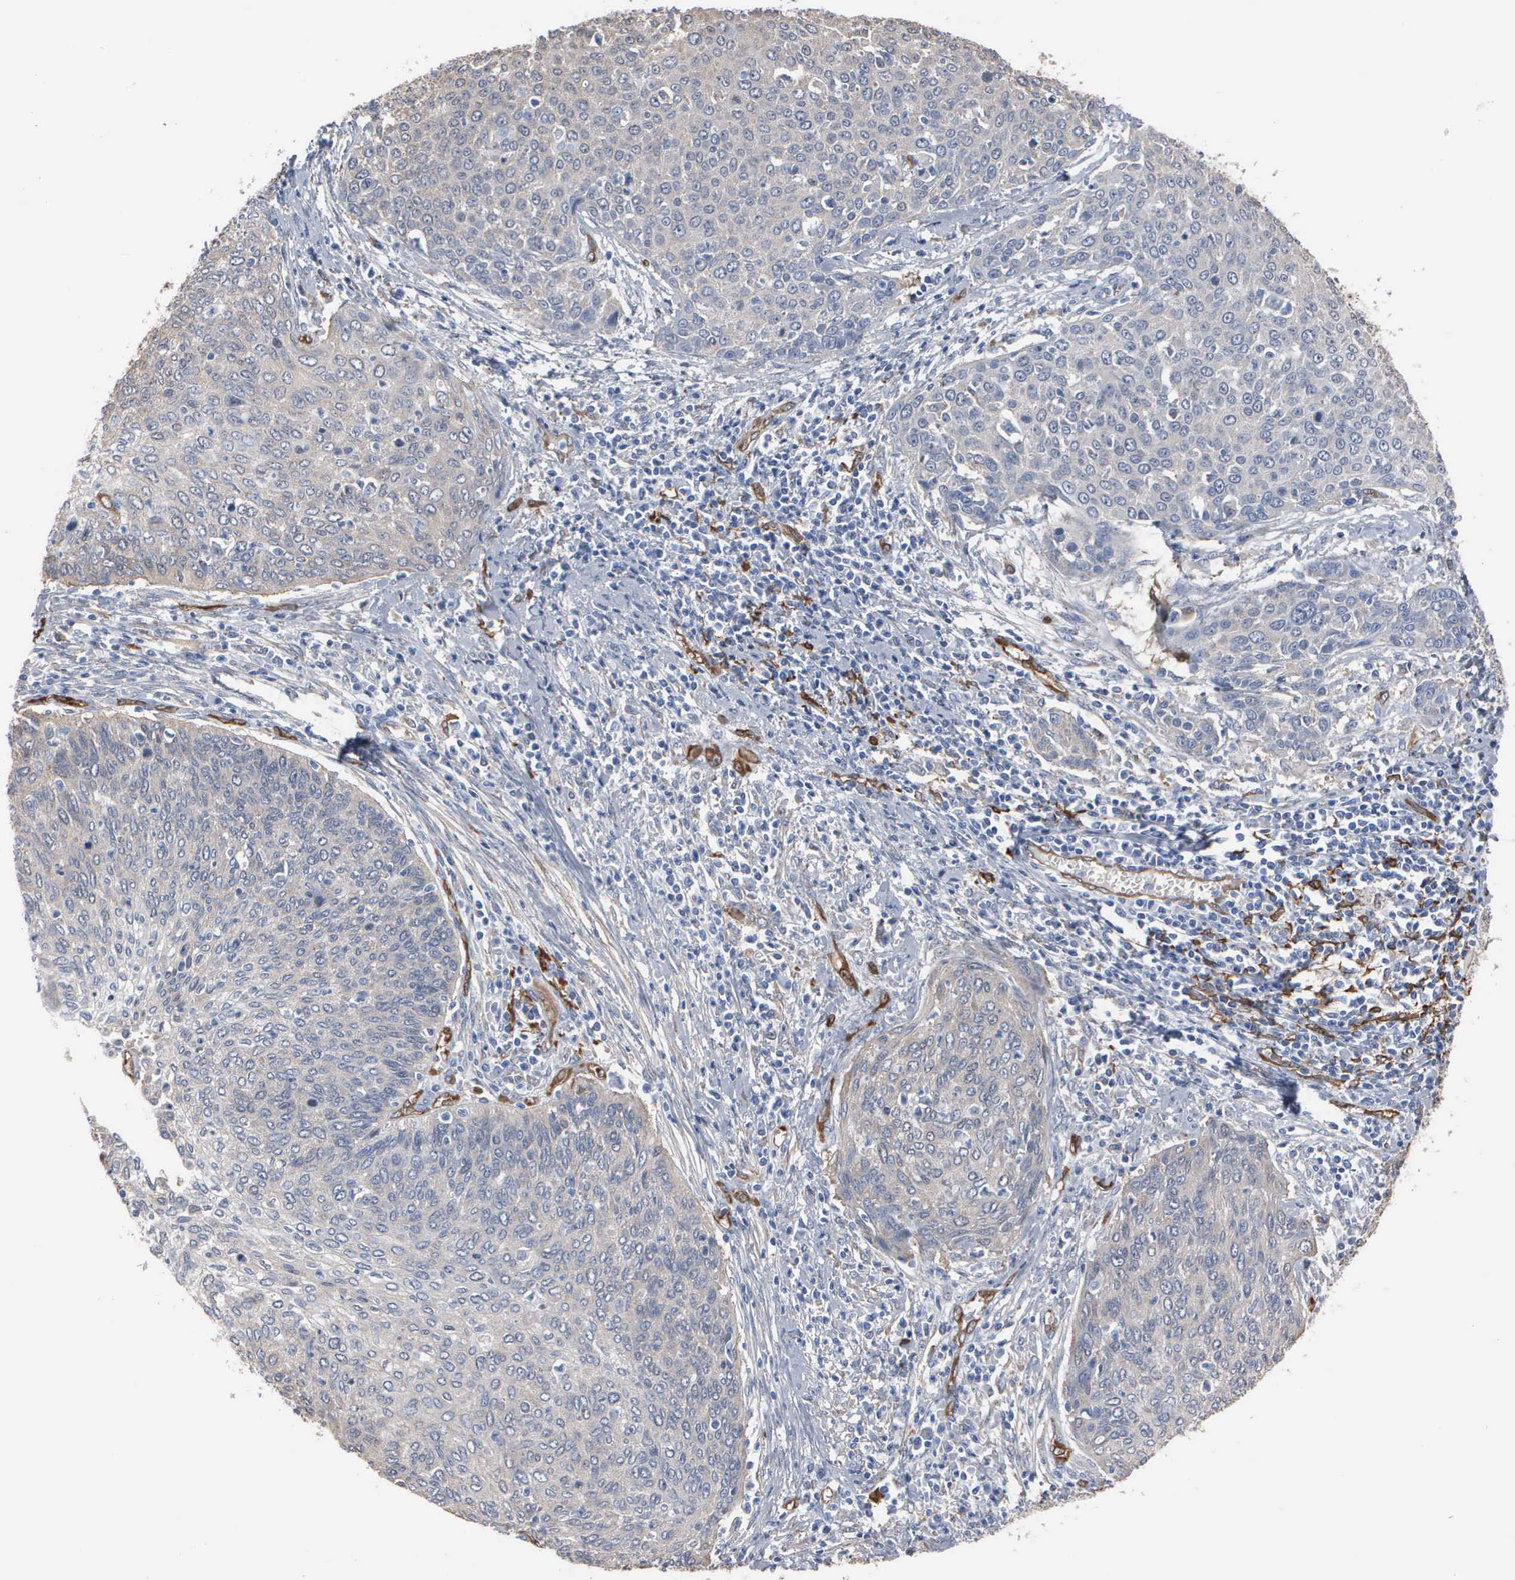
{"staining": {"intensity": "negative", "quantity": "none", "location": "none"}, "tissue": "cervical cancer", "cell_type": "Tumor cells", "image_type": "cancer", "snomed": [{"axis": "morphology", "description": "Squamous cell carcinoma, NOS"}, {"axis": "topography", "description": "Cervix"}], "caption": "Cervical squamous cell carcinoma stained for a protein using immunohistochemistry demonstrates no expression tumor cells.", "gene": "FSCN1", "patient": {"sex": "female", "age": 38}}